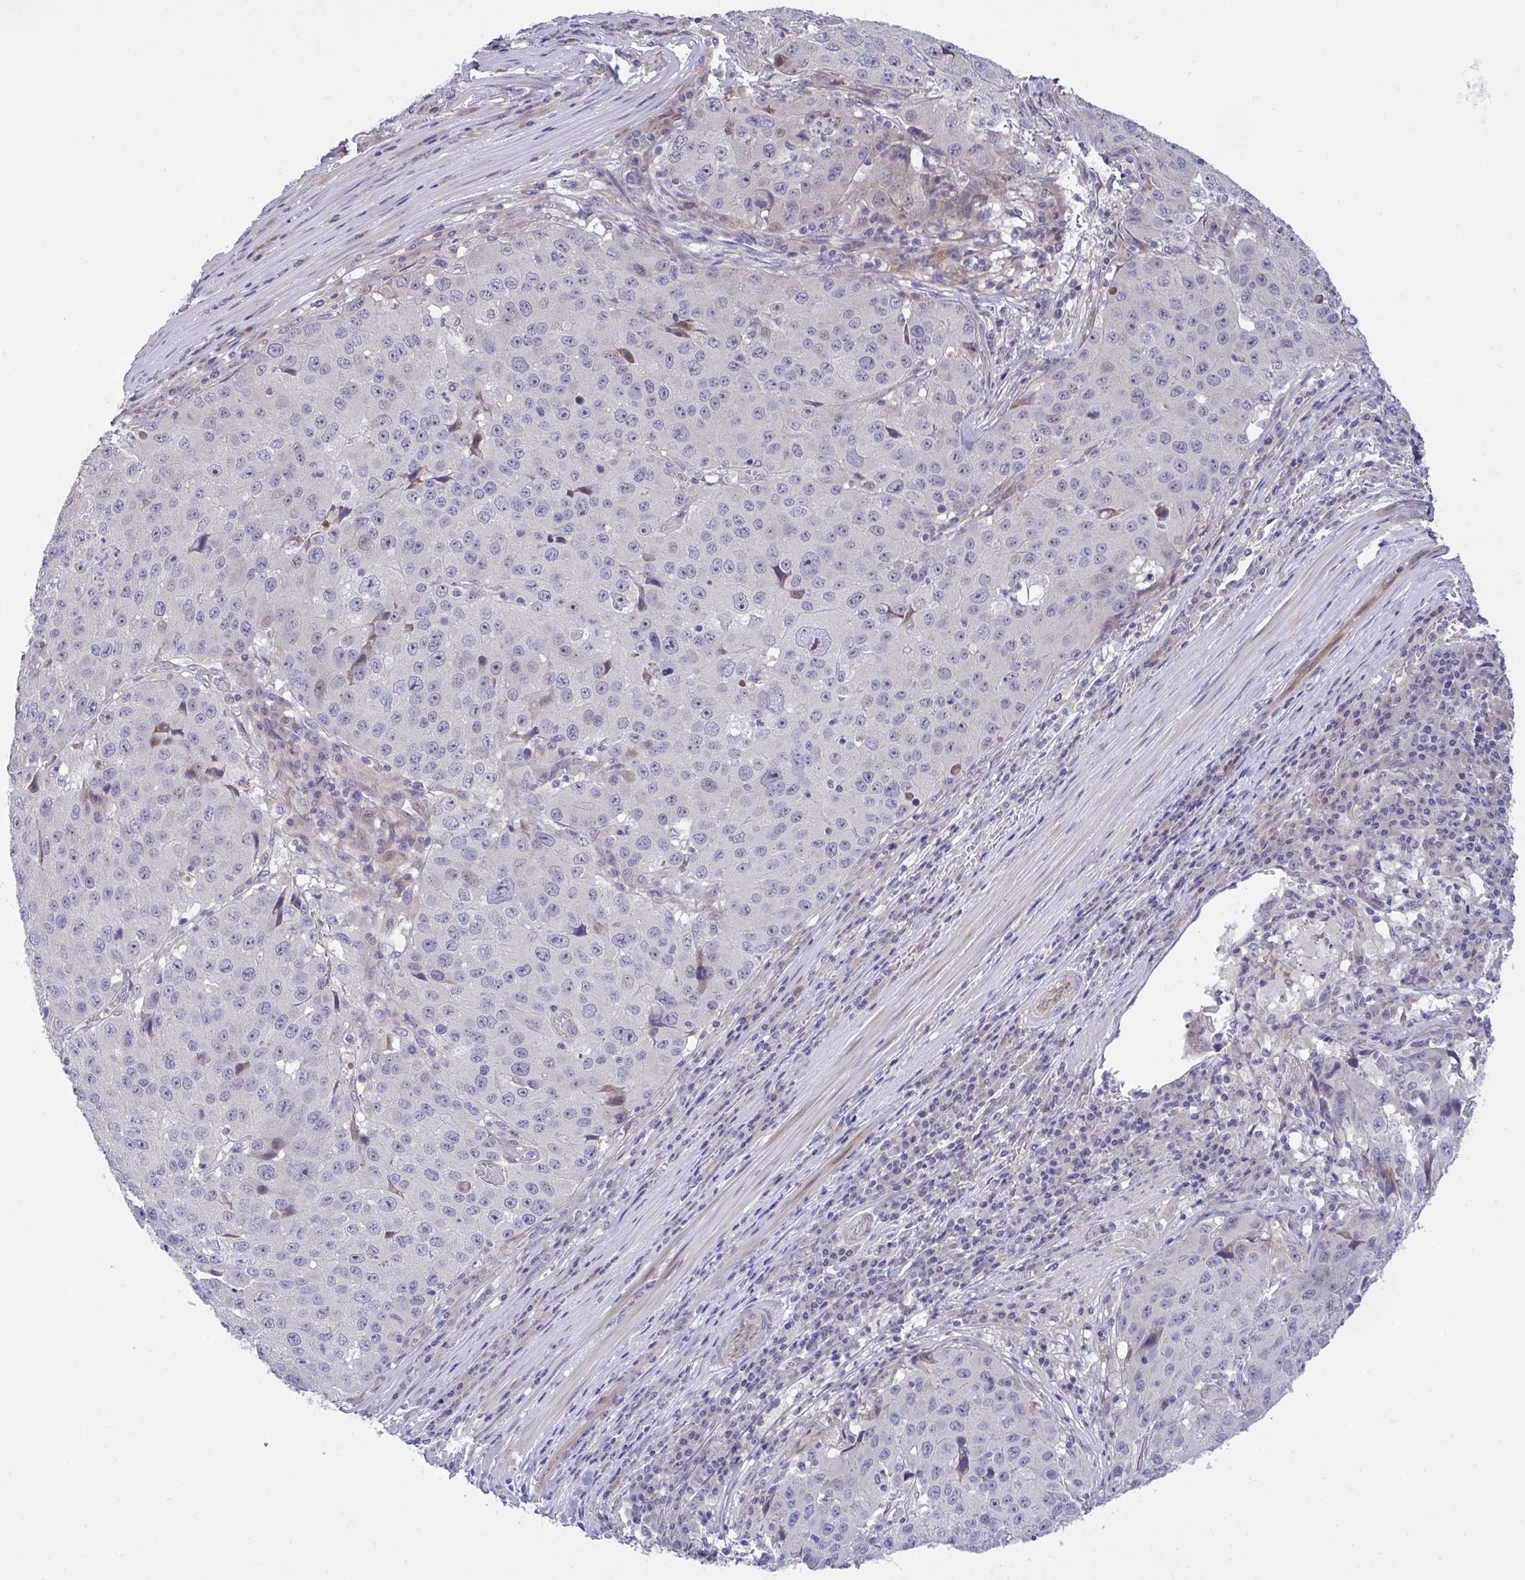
{"staining": {"intensity": "negative", "quantity": "none", "location": "none"}, "tissue": "stomach cancer", "cell_type": "Tumor cells", "image_type": "cancer", "snomed": [{"axis": "morphology", "description": "Adenocarcinoma, NOS"}, {"axis": "topography", "description": "Stomach"}], "caption": "There is no significant staining in tumor cells of stomach cancer.", "gene": "HMBOX1", "patient": {"sex": "male", "age": 71}}